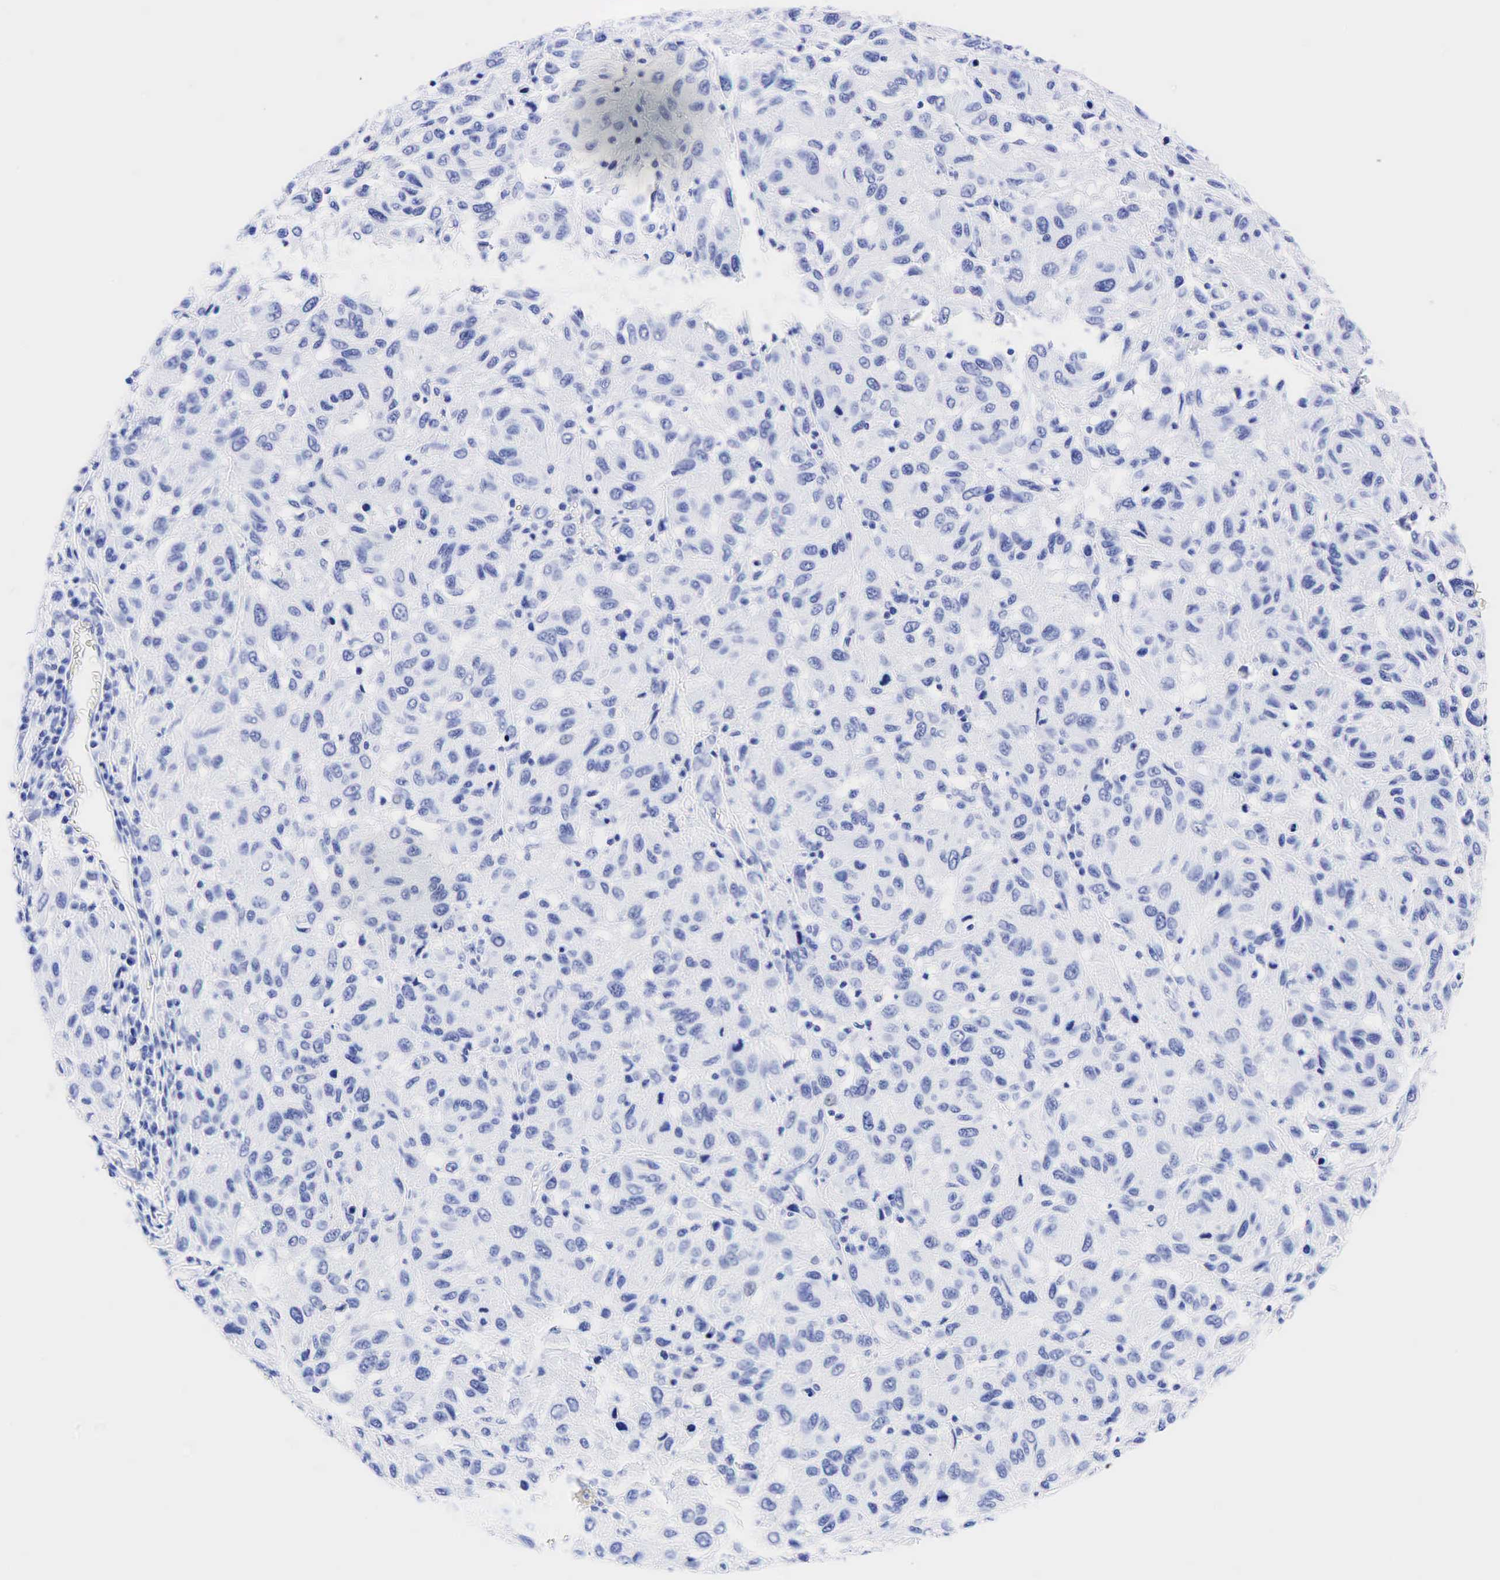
{"staining": {"intensity": "negative", "quantity": "none", "location": "none"}, "tissue": "melanoma", "cell_type": "Tumor cells", "image_type": "cancer", "snomed": [{"axis": "morphology", "description": "Malignant melanoma, NOS"}, {"axis": "topography", "description": "Skin"}], "caption": "Immunohistochemical staining of melanoma displays no significant staining in tumor cells.", "gene": "CEACAM5", "patient": {"sex": "female", "age": 77}}